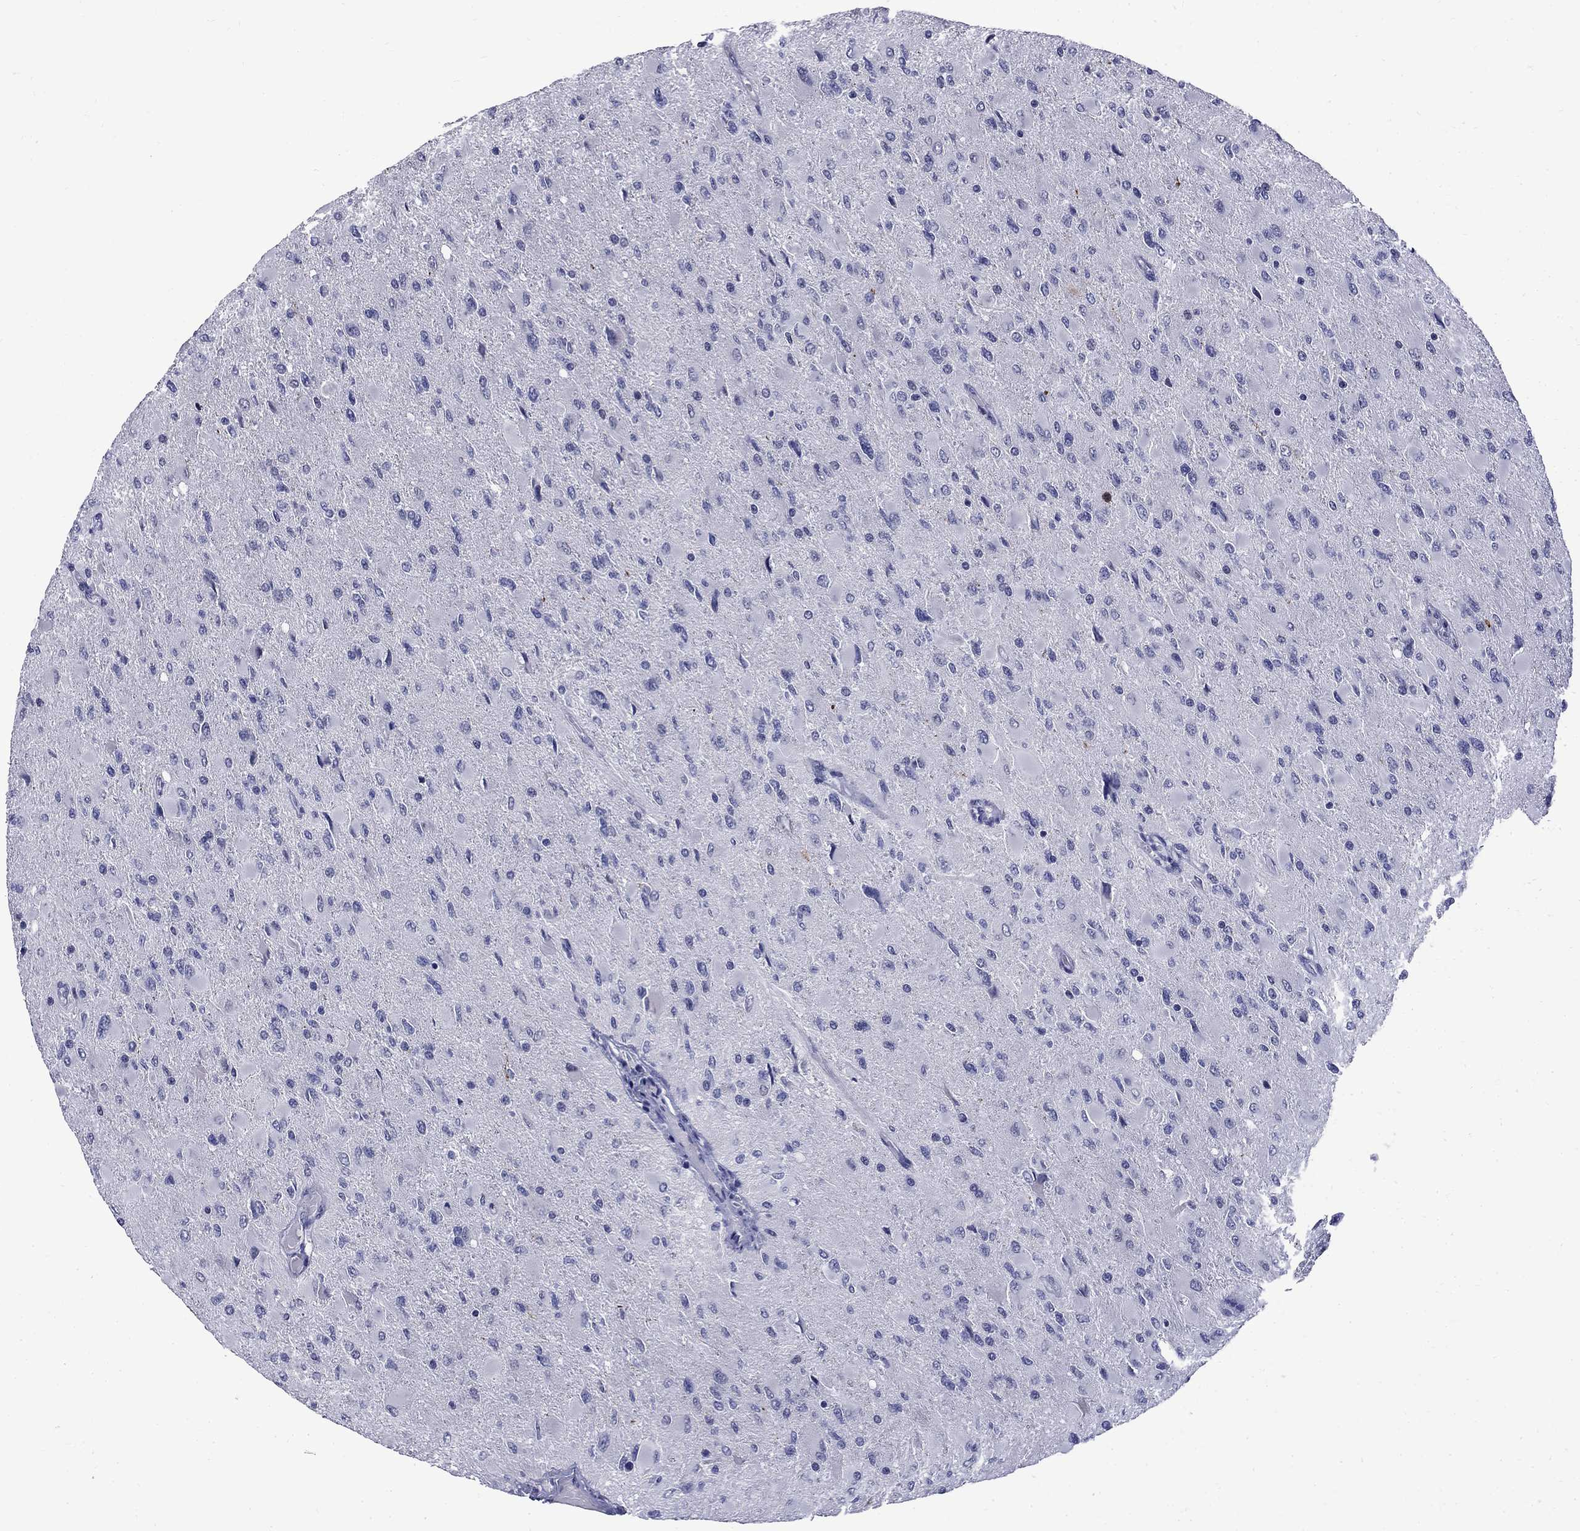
{"staining": {"intensity": "negative", "quantity": "none", "location": "none"}, "tissue": "glioma", "cell_type": "Tumor cells", "image_type": "cancer", "snomed": [{"axis": "morphology", "description": "Glioma, malignant, High grade"}, {"axis": "topography", "description": "Cerebral cortex"}], "caption": "DAB (3,3'-diaminobenzidine) immunohistochemical staining of human glioma reveals no significant positivity in tumor cells.", "gene": "MGARP", "patient": {"sex": "female", "age": 36}}